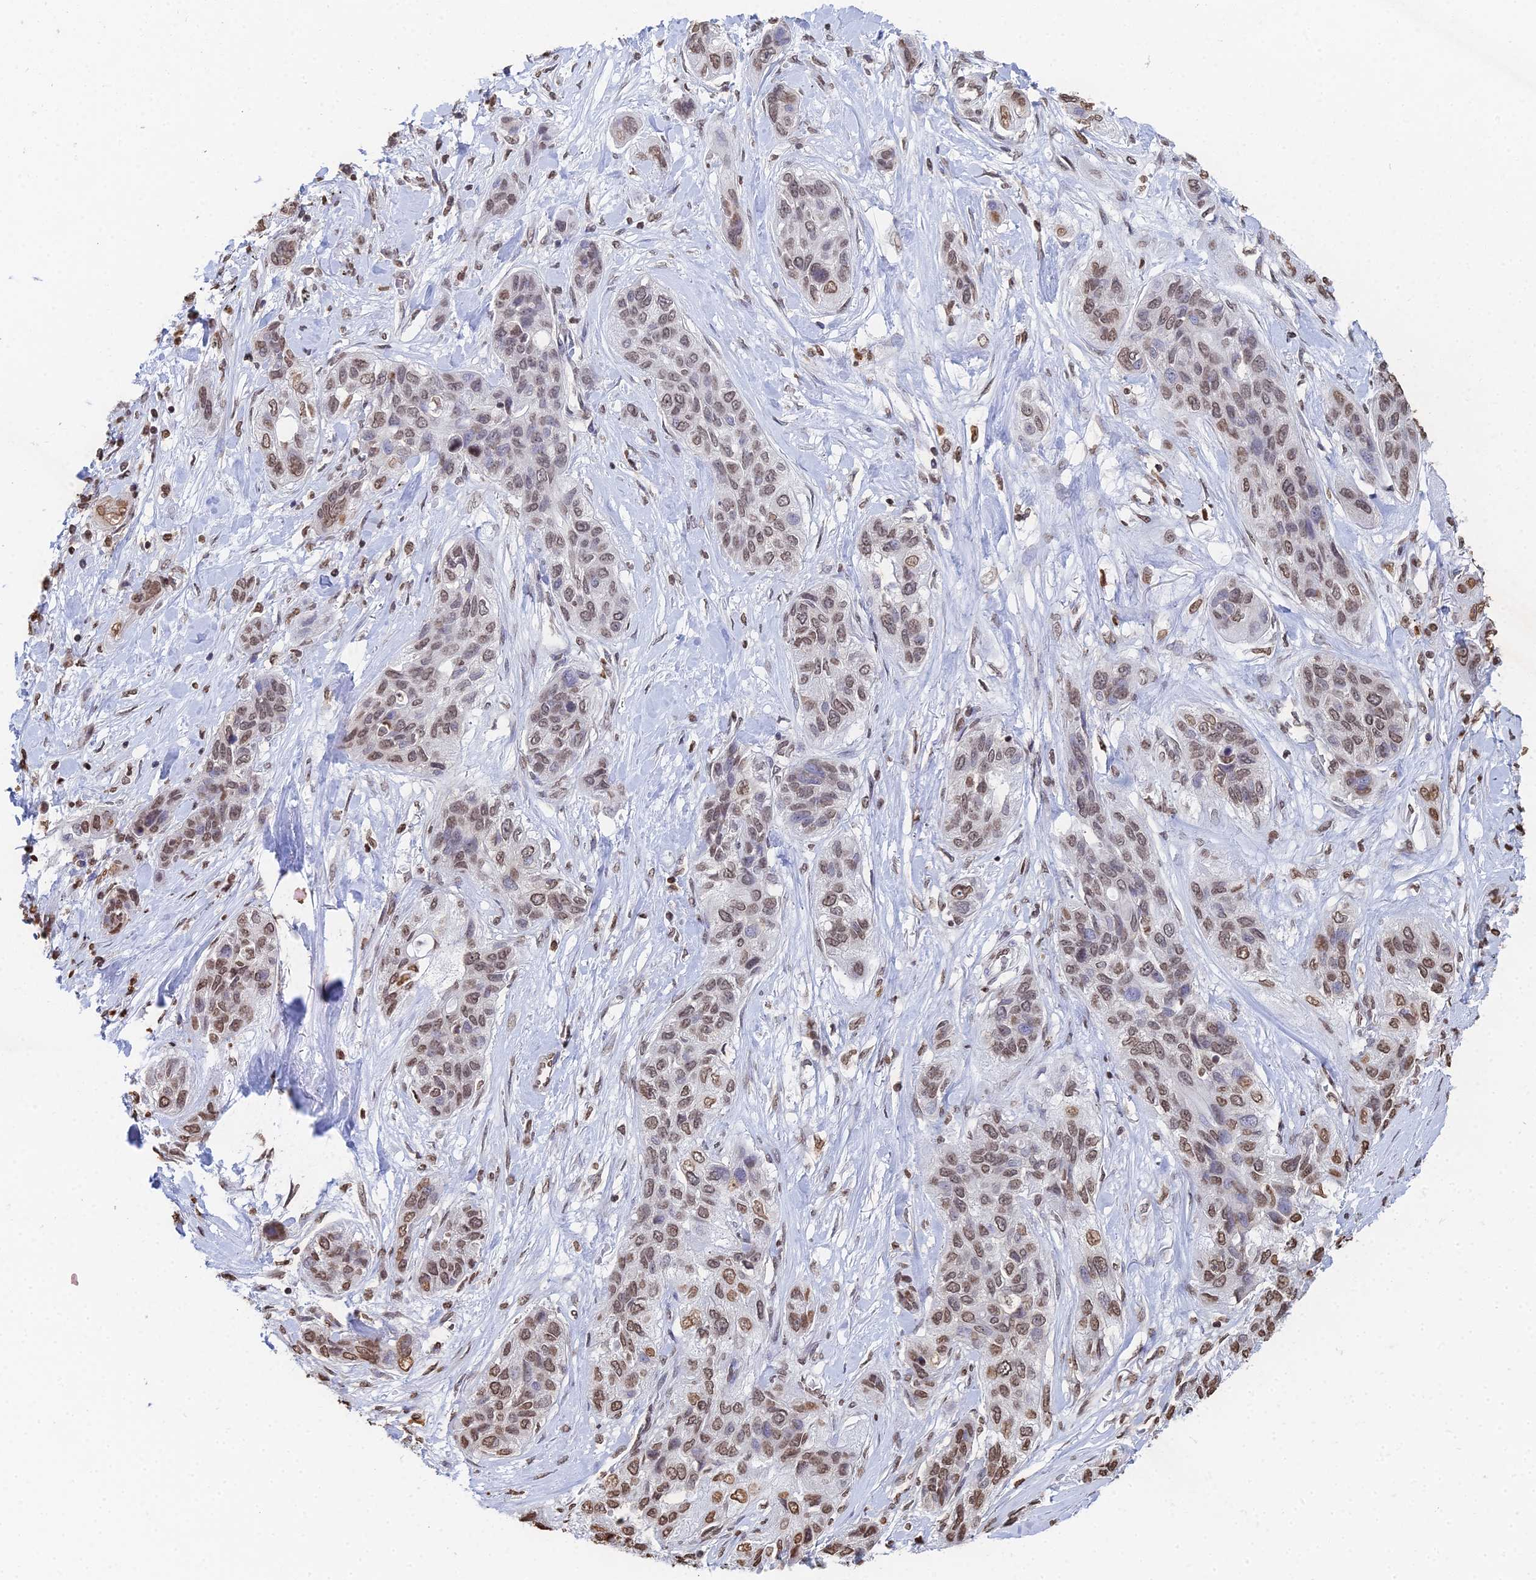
{"staining": {"intensity": "moderate", "quantity": "25%-75%", "location": "nuclear"}, "tissue": "lung cancer", "cell_type": "Tumor cells", "image_type": "cancer", "snomed": [{"axis": "morphology", "description": "Squamous cell carcinoma, NOS"}, {"axis": "topography", "description": "Lung"}], "caption": "There is medium levels of moderate nuclear expression in tumor cells of lung cancer, as demonstrated by immunohistochemical staining (brown color).", "gene": "GBP3", "patient": {"sex": "female", "age": 70}}